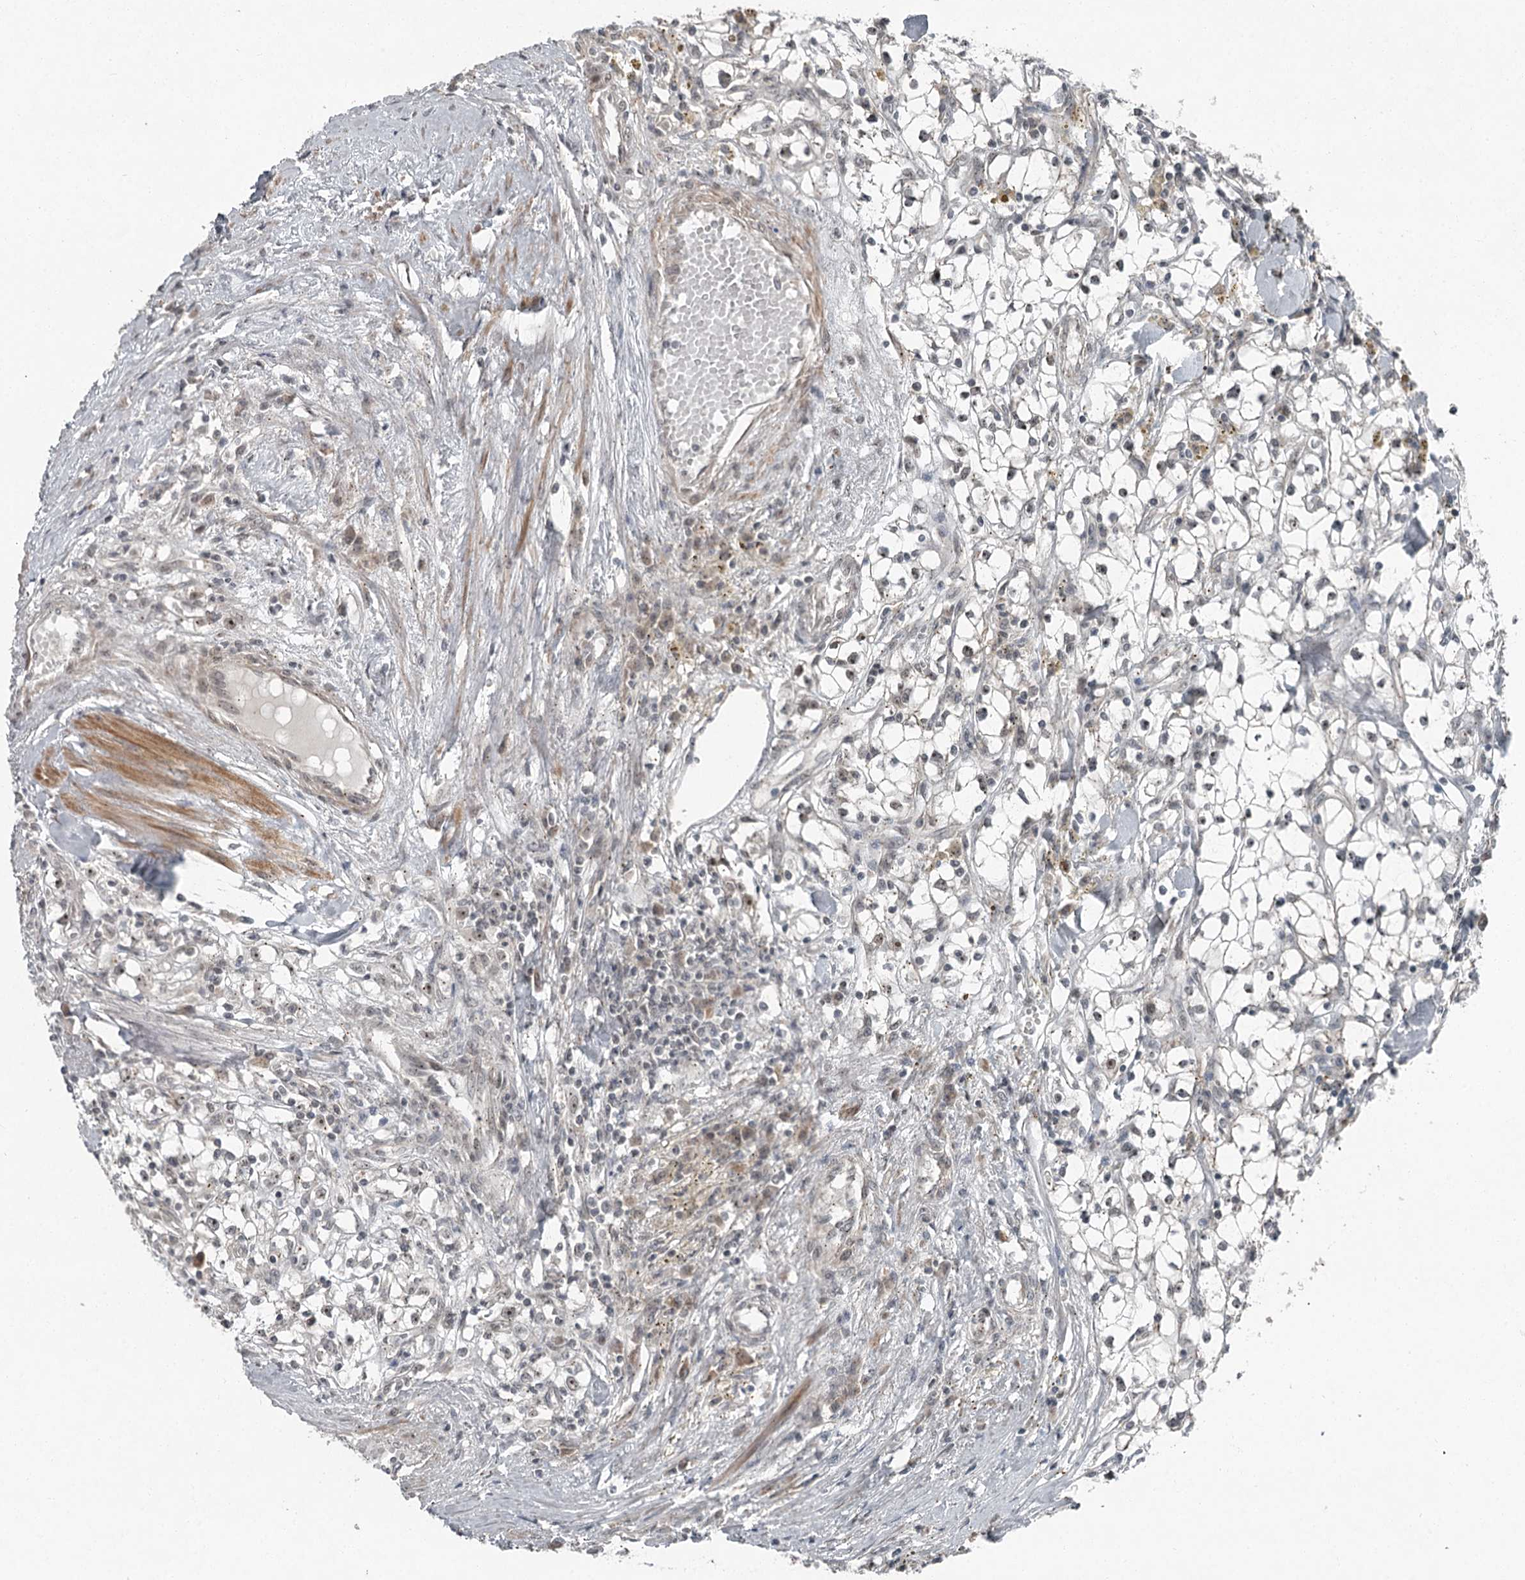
{"staining": {"intensity": "negative", "quantity": "none", "location": "none"}, "tissue": "renal cancer", "cell_type": "Tumor cells", "image_type": "cancer", "snomed": [{"axis": "morphology", "description": "Adenocarcinoma, NOS"}, {"axis": "topography", "description": "Kidney"}], "caption": "Immunohistochemistry image of neoplastic tissue: renal adenocarcinoma stained with DAB (3,3'-diaminobenzidine) reveals no significant protein staining in tumor cells.", "gene": "EXOSC1", "patient": {"sex": "male", "age": 56}}